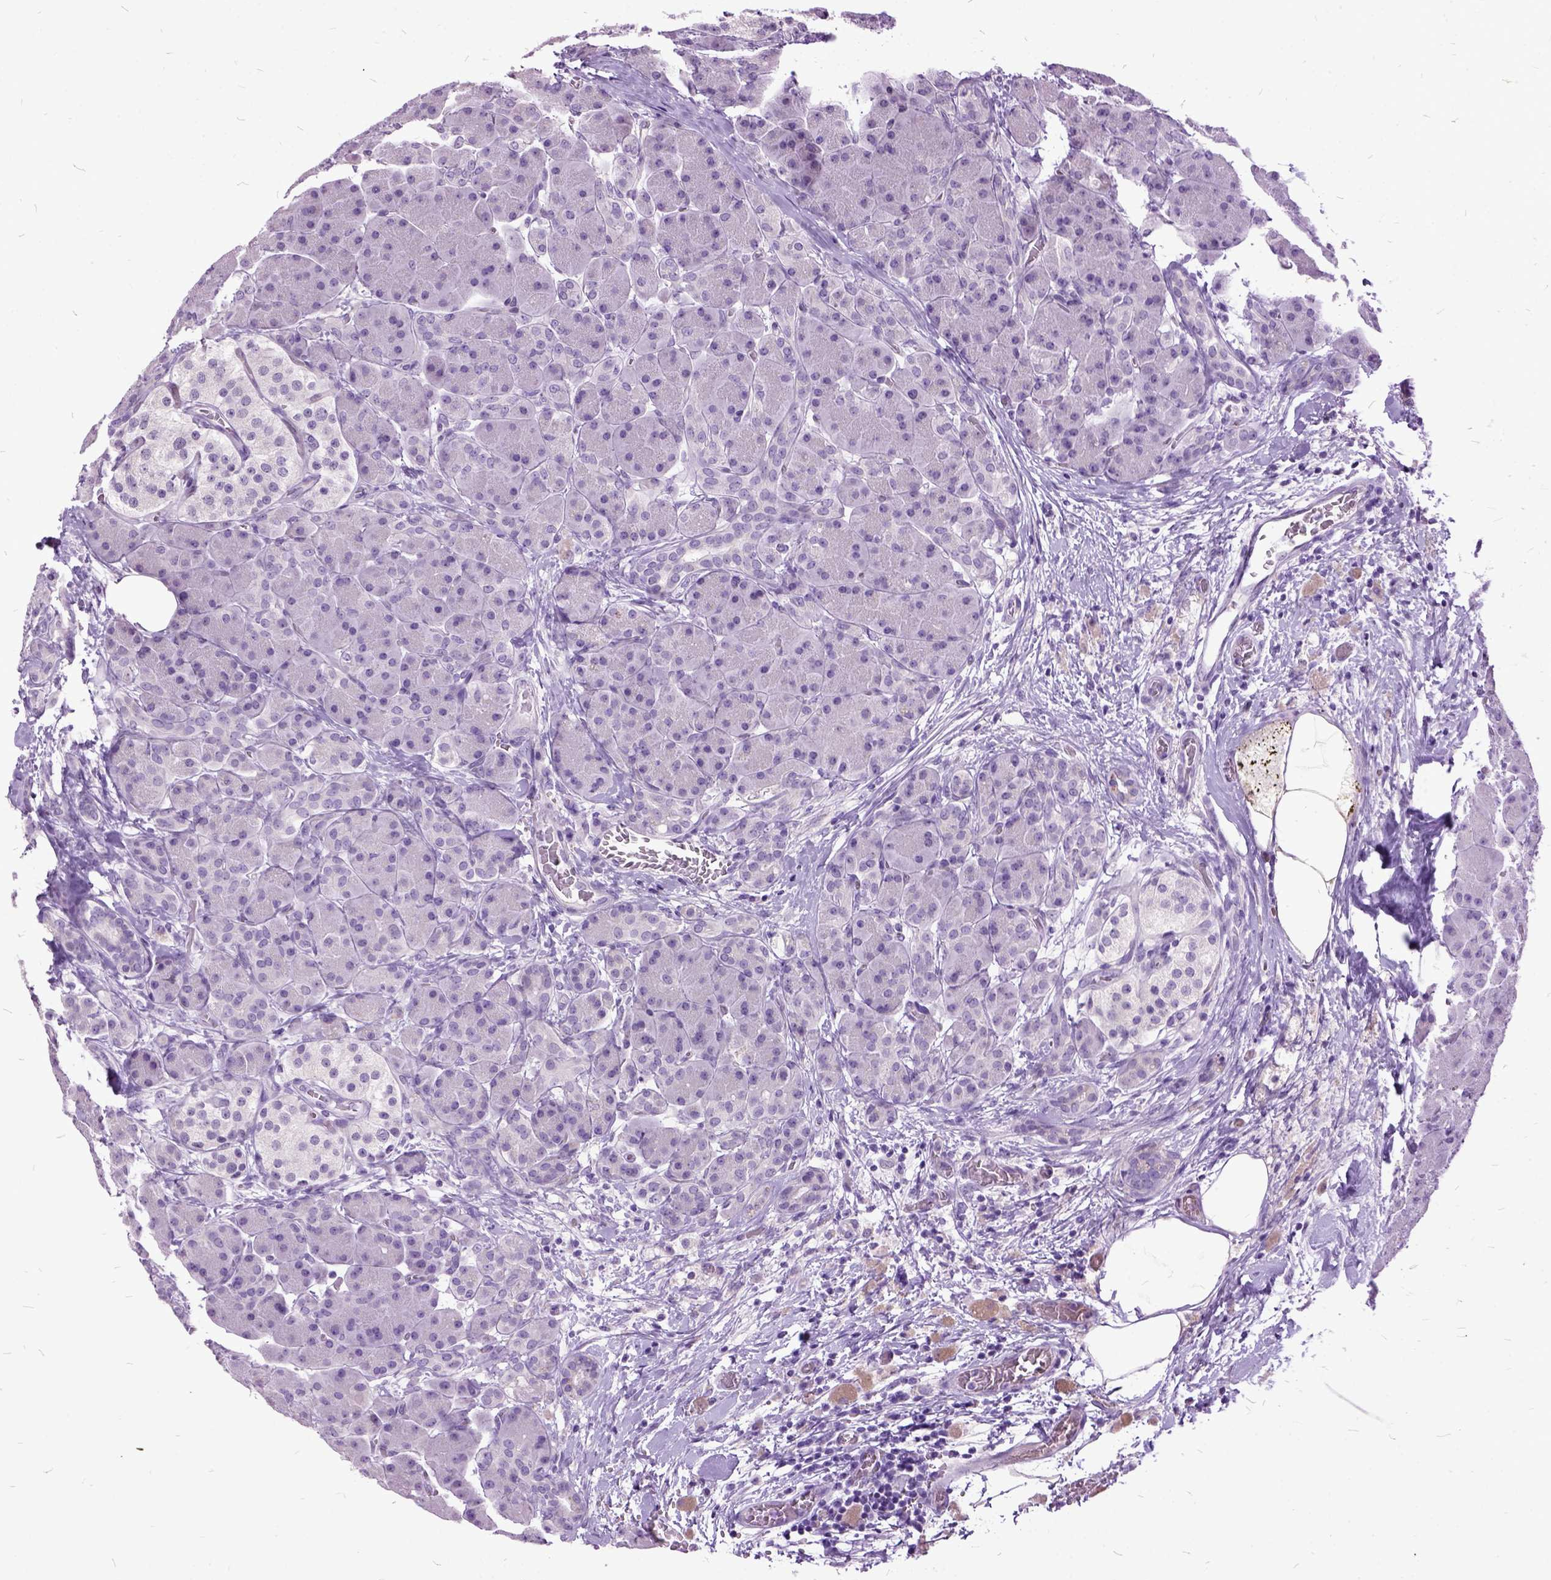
{"staining": {"intensity": "negative", "quantity": "none", "location": "none"}, "tissue": "pancreas", "cell_type": "Exocrine glandular cells", "image_type": "normal", "snomed": [{"axis": "morphology", "description": "Normal tissue, NOS"}, {"axis": "topography", "description": "Pancreas"}], "caption": "The image demonstrates no significant staining in exocrine glandular cells of pancreas. (Immunohistochemistry (ihc), brightfield microscopy, high magnification).", "gene": "MME", "patient": {"sex": "male", "age": 55}}